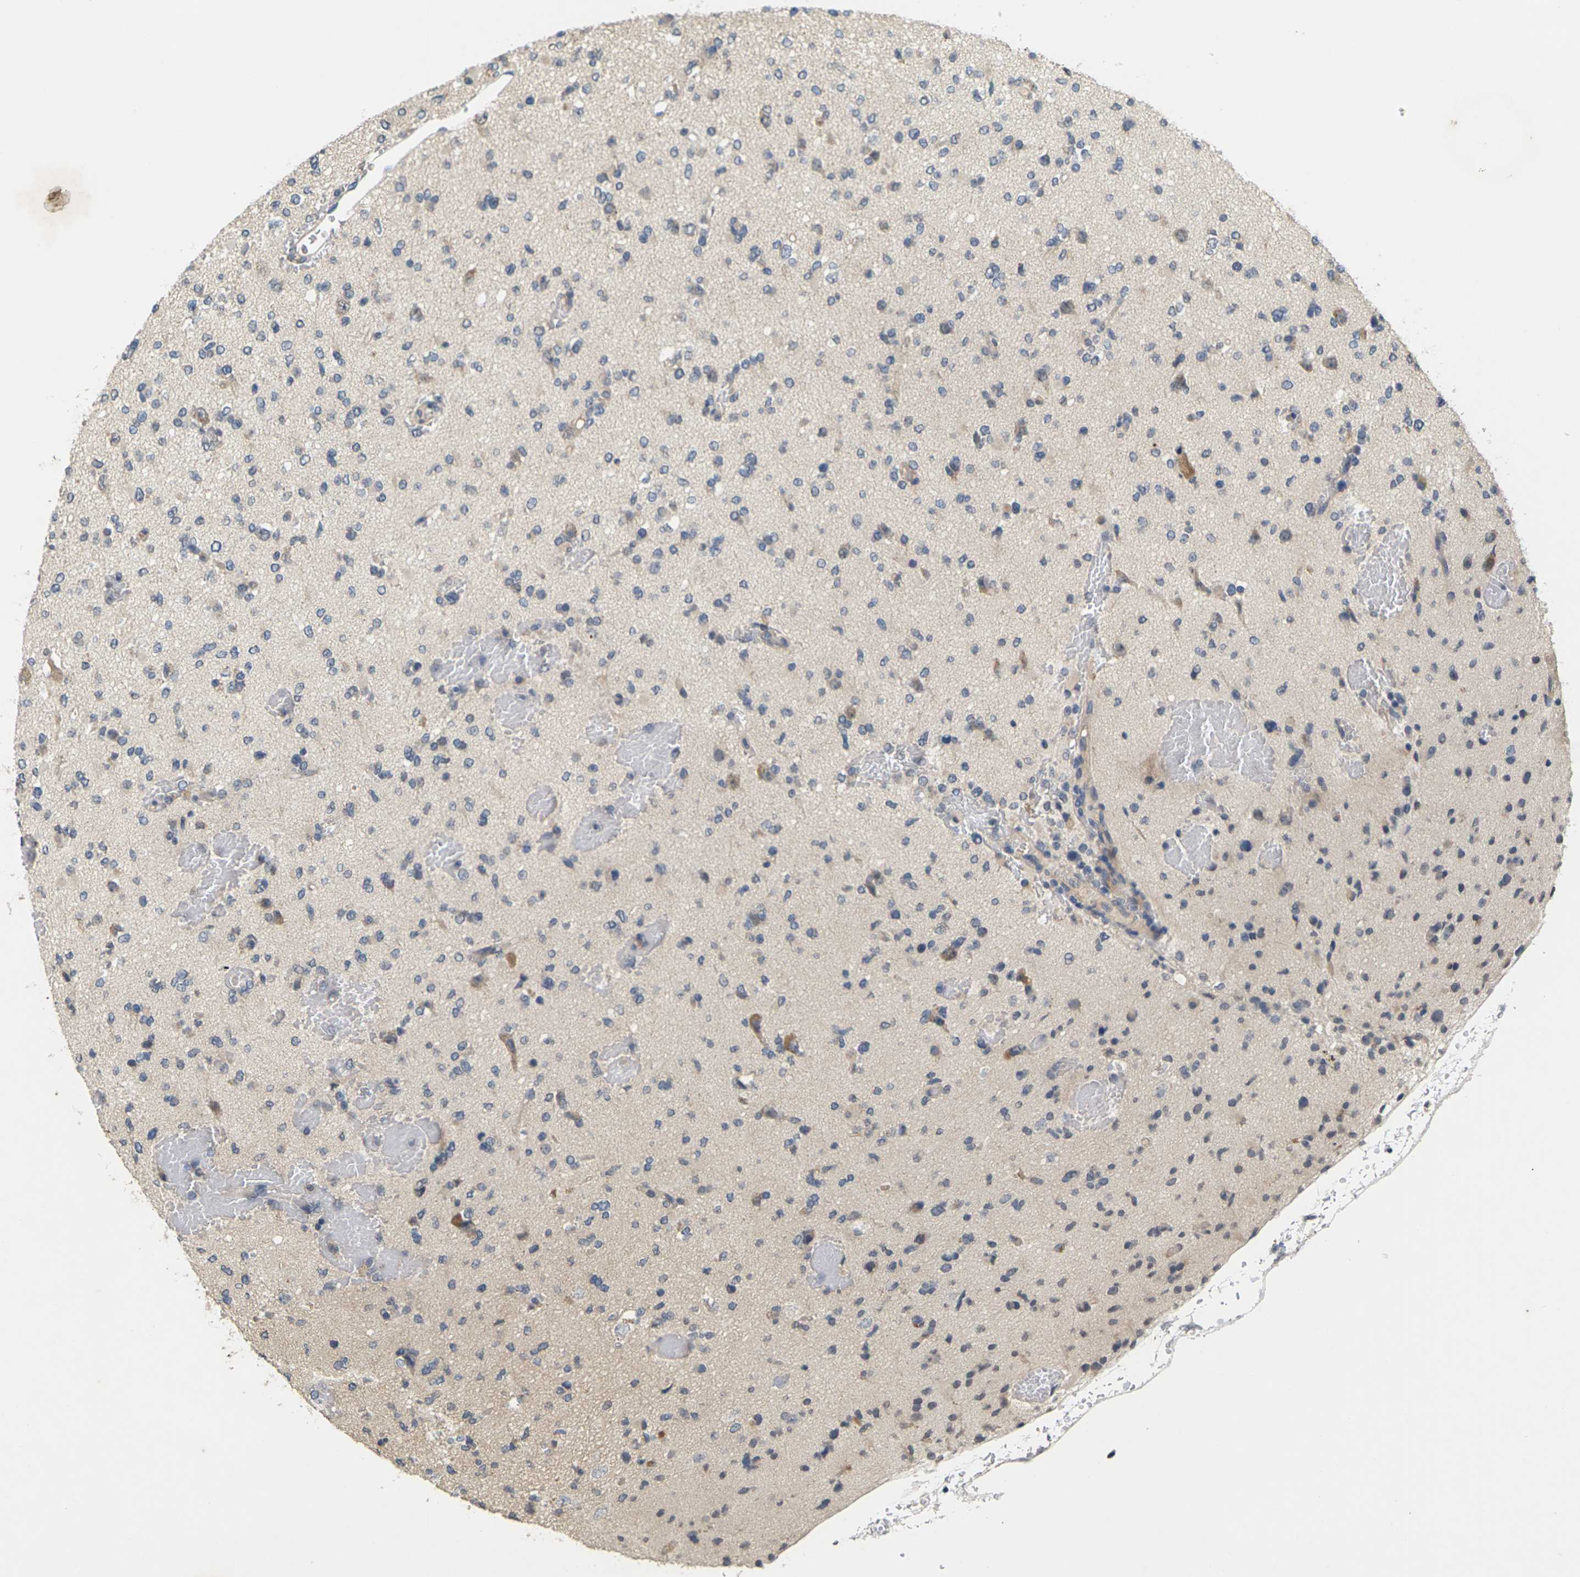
{"staining": {"intensity": "negative", "quantity": "none", "location": "none"}, "tissue": "glioma", "cell_type": "Tumor cells", "image_type": "cancer", "snomed": [{"axis": "morphology", "description": "Glioma, malignant, Low grade"}, {"axis": "topography", "description": "Brain"}], "caption": "Tumor cells show no significant protein expression in low-grade glioma (malignant). Nuclei are stained in blue.", "gene": "SLC2A2", "patient": {"sex": "female", "age": 22}}